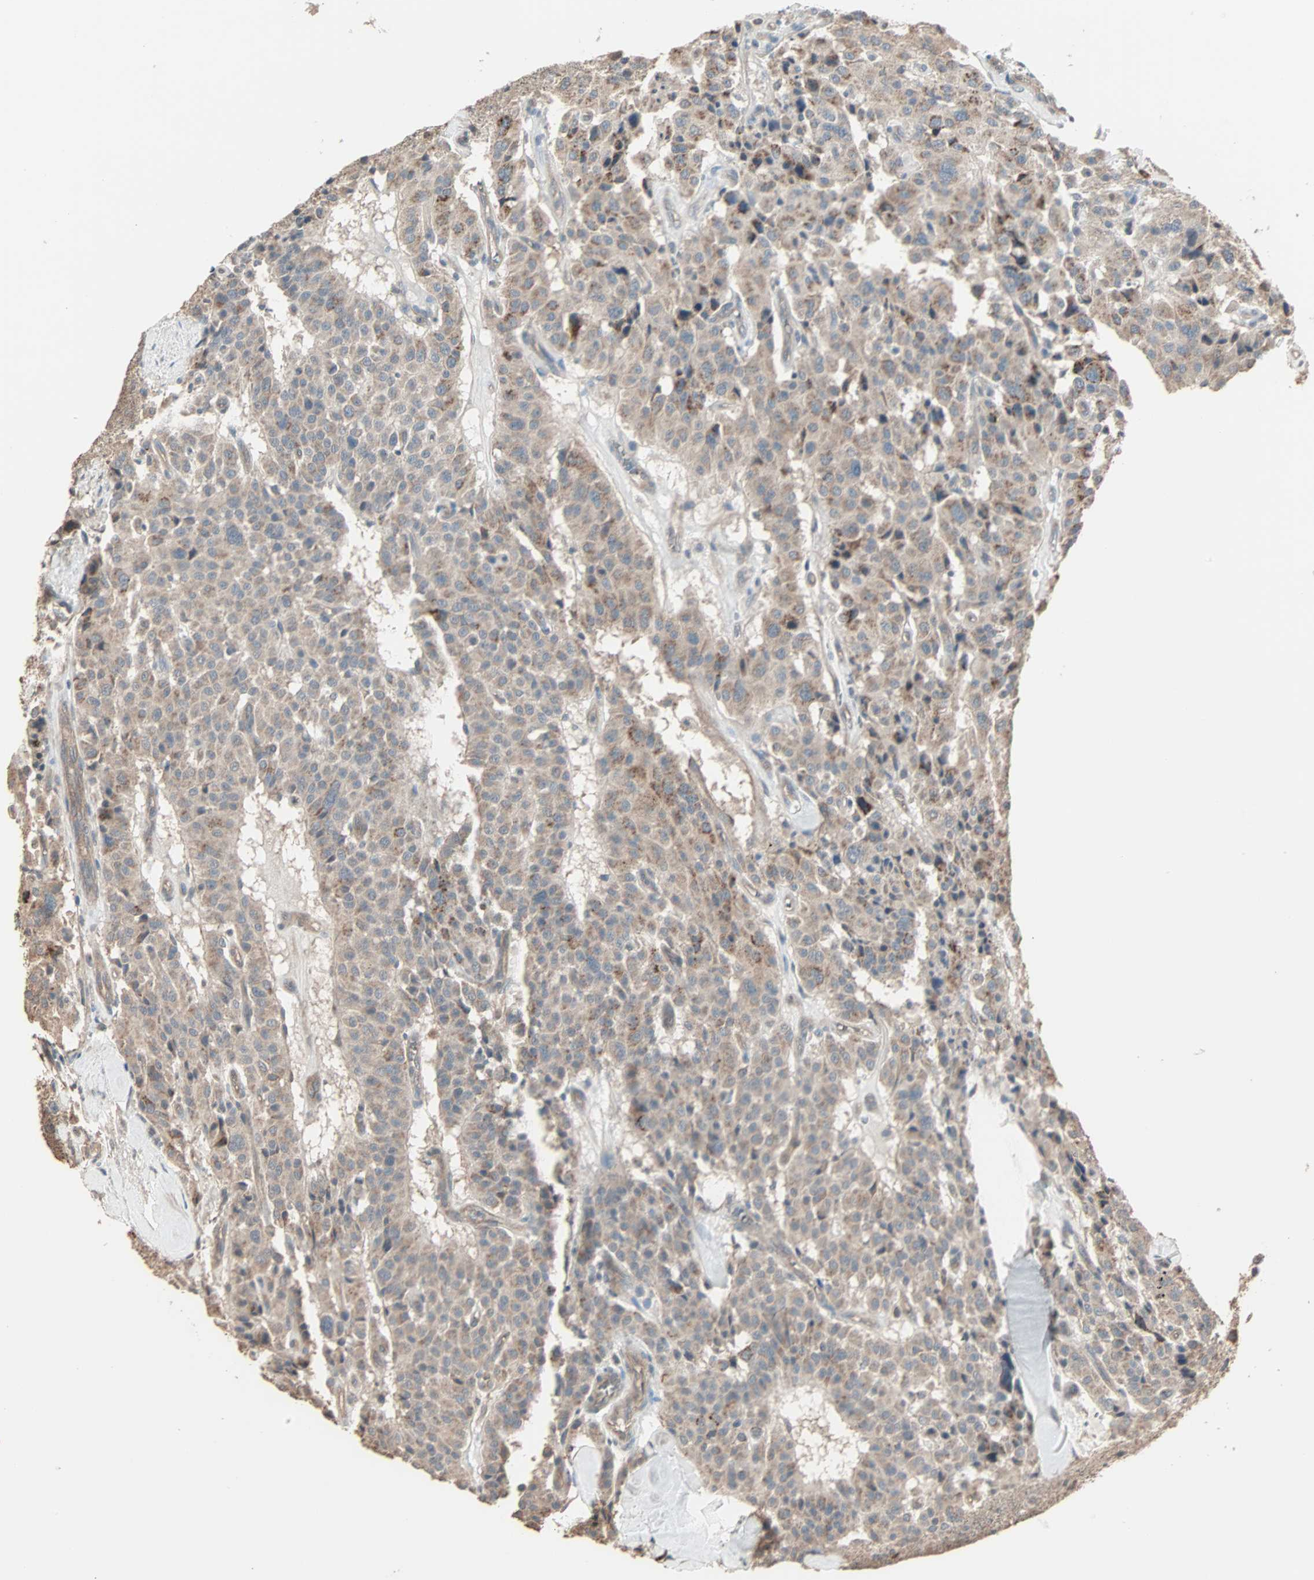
{"staining": {"intensity": "weak", "quantity": ">75%", "location": "cytoplasmic/membranous"}, "tissue": "carcinoid", "cell_type": "Tumor cells", "image_type": "cancer", "snomed": [{"axis": "morphology", "description": "Carcinoid, malignant, NOS"}, {"axis": "topography", "description": "Lung"}], "caption": "Immunohistochemical staining of carcinoid (malignant) reveals weak cytoplasmic/membranous protein expression in approximately >75% of tumor cells.", "gene": "GALNT3", "patient": {"sex": "male", "age": 30}}